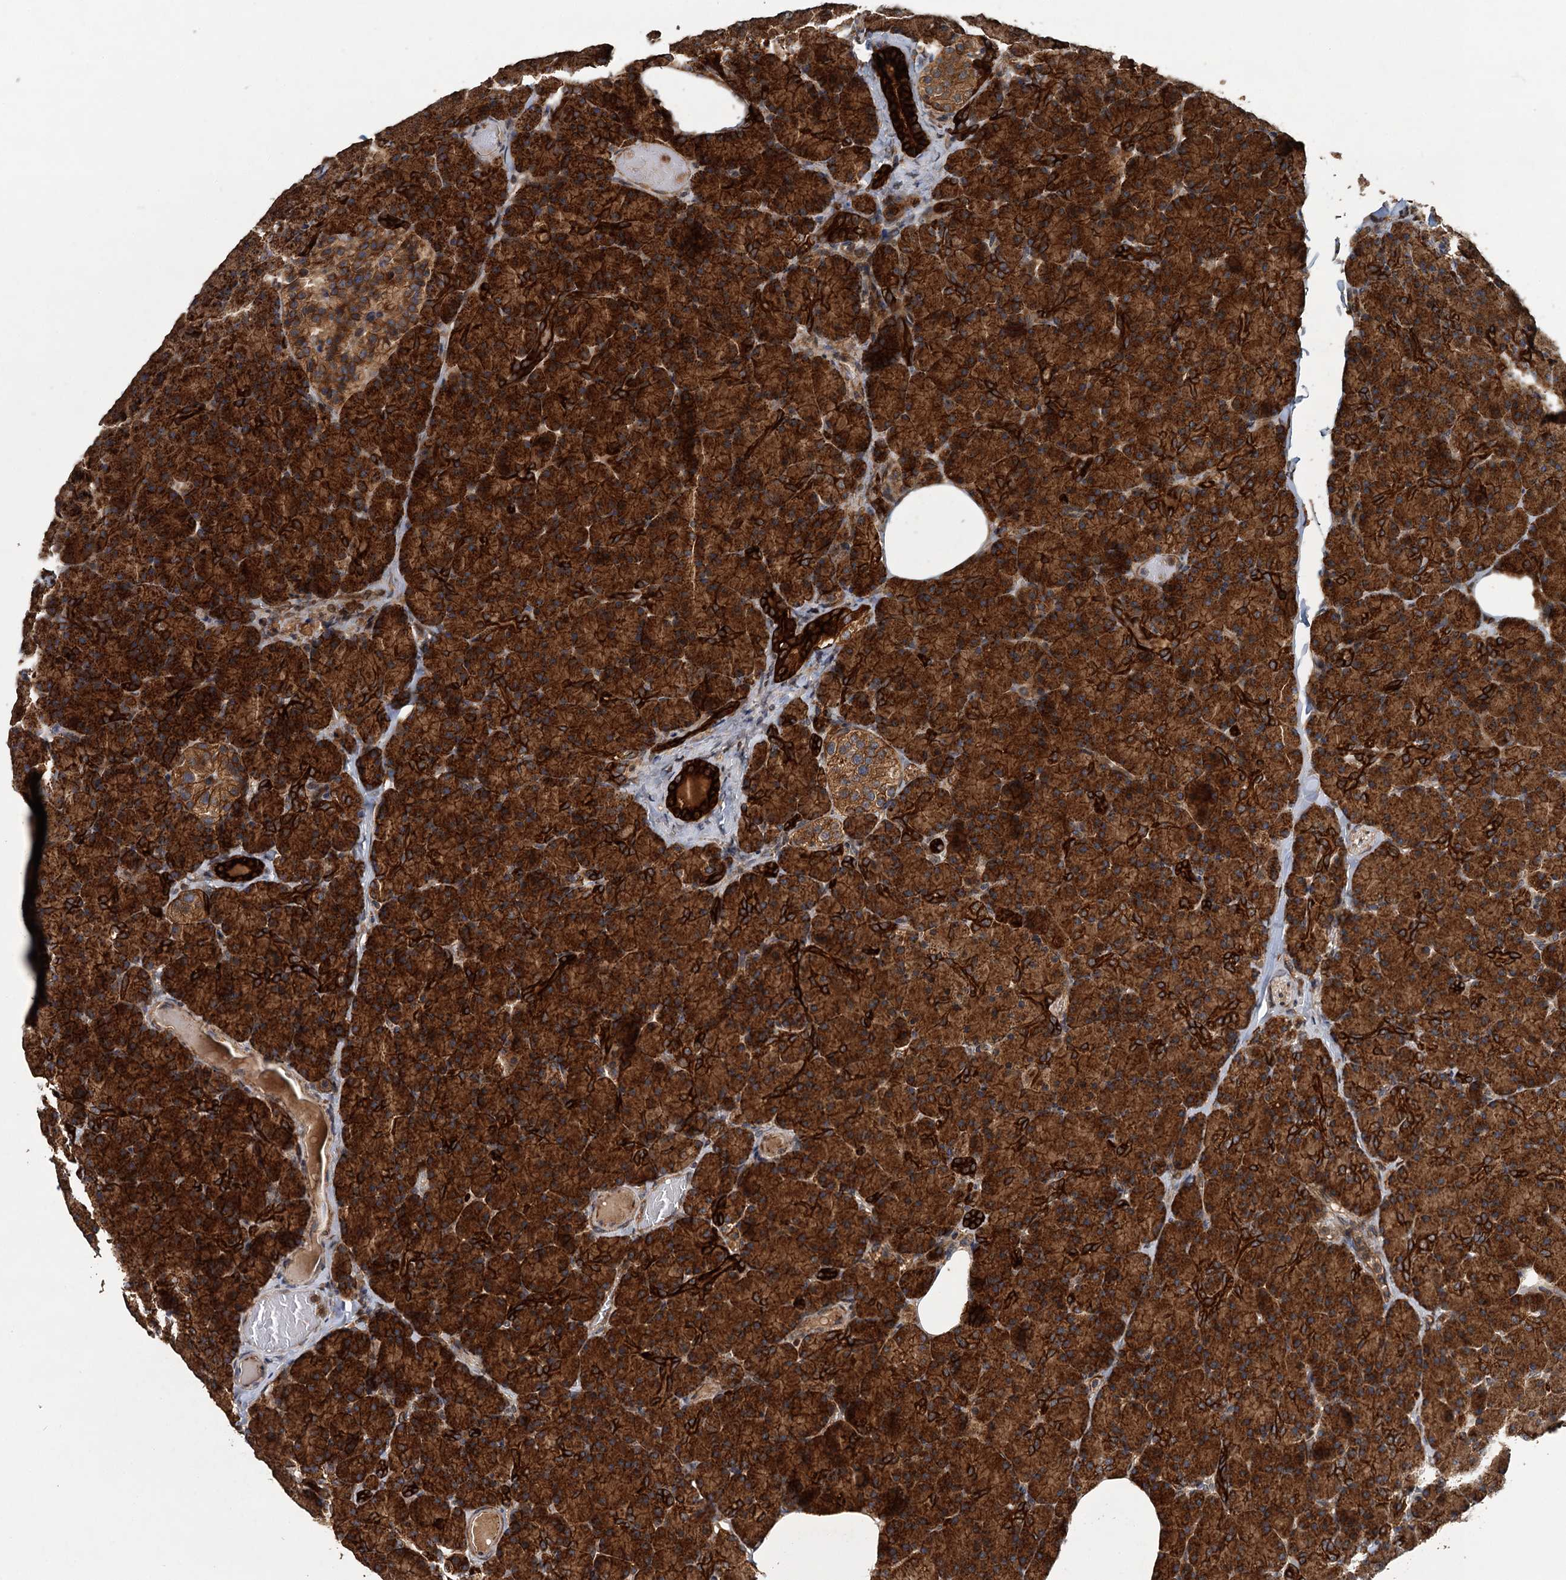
{"staining": {"intensity": "strong", "quantity": ">75%", "location": "cytoplasmic/membranous"}, "tissue": "pancreas", "cell_type": "Exocrine glandular cells", "image_type": "normal", "snomed": [{"axis": "morphology", "description": "Normal tissue, NOS"}, {"axis": "topography", "description": "Pancreas"}], "caption": "Exocrine glandular cells exhibit high levels of strong cytoplasmic/membranous positivity in approximately >75% of cells in normal pancreas. (IHC, brightfield microscopy, high magnification).", "gene": "LRRK2", "patient": {"sex": "female", "age": 43}}